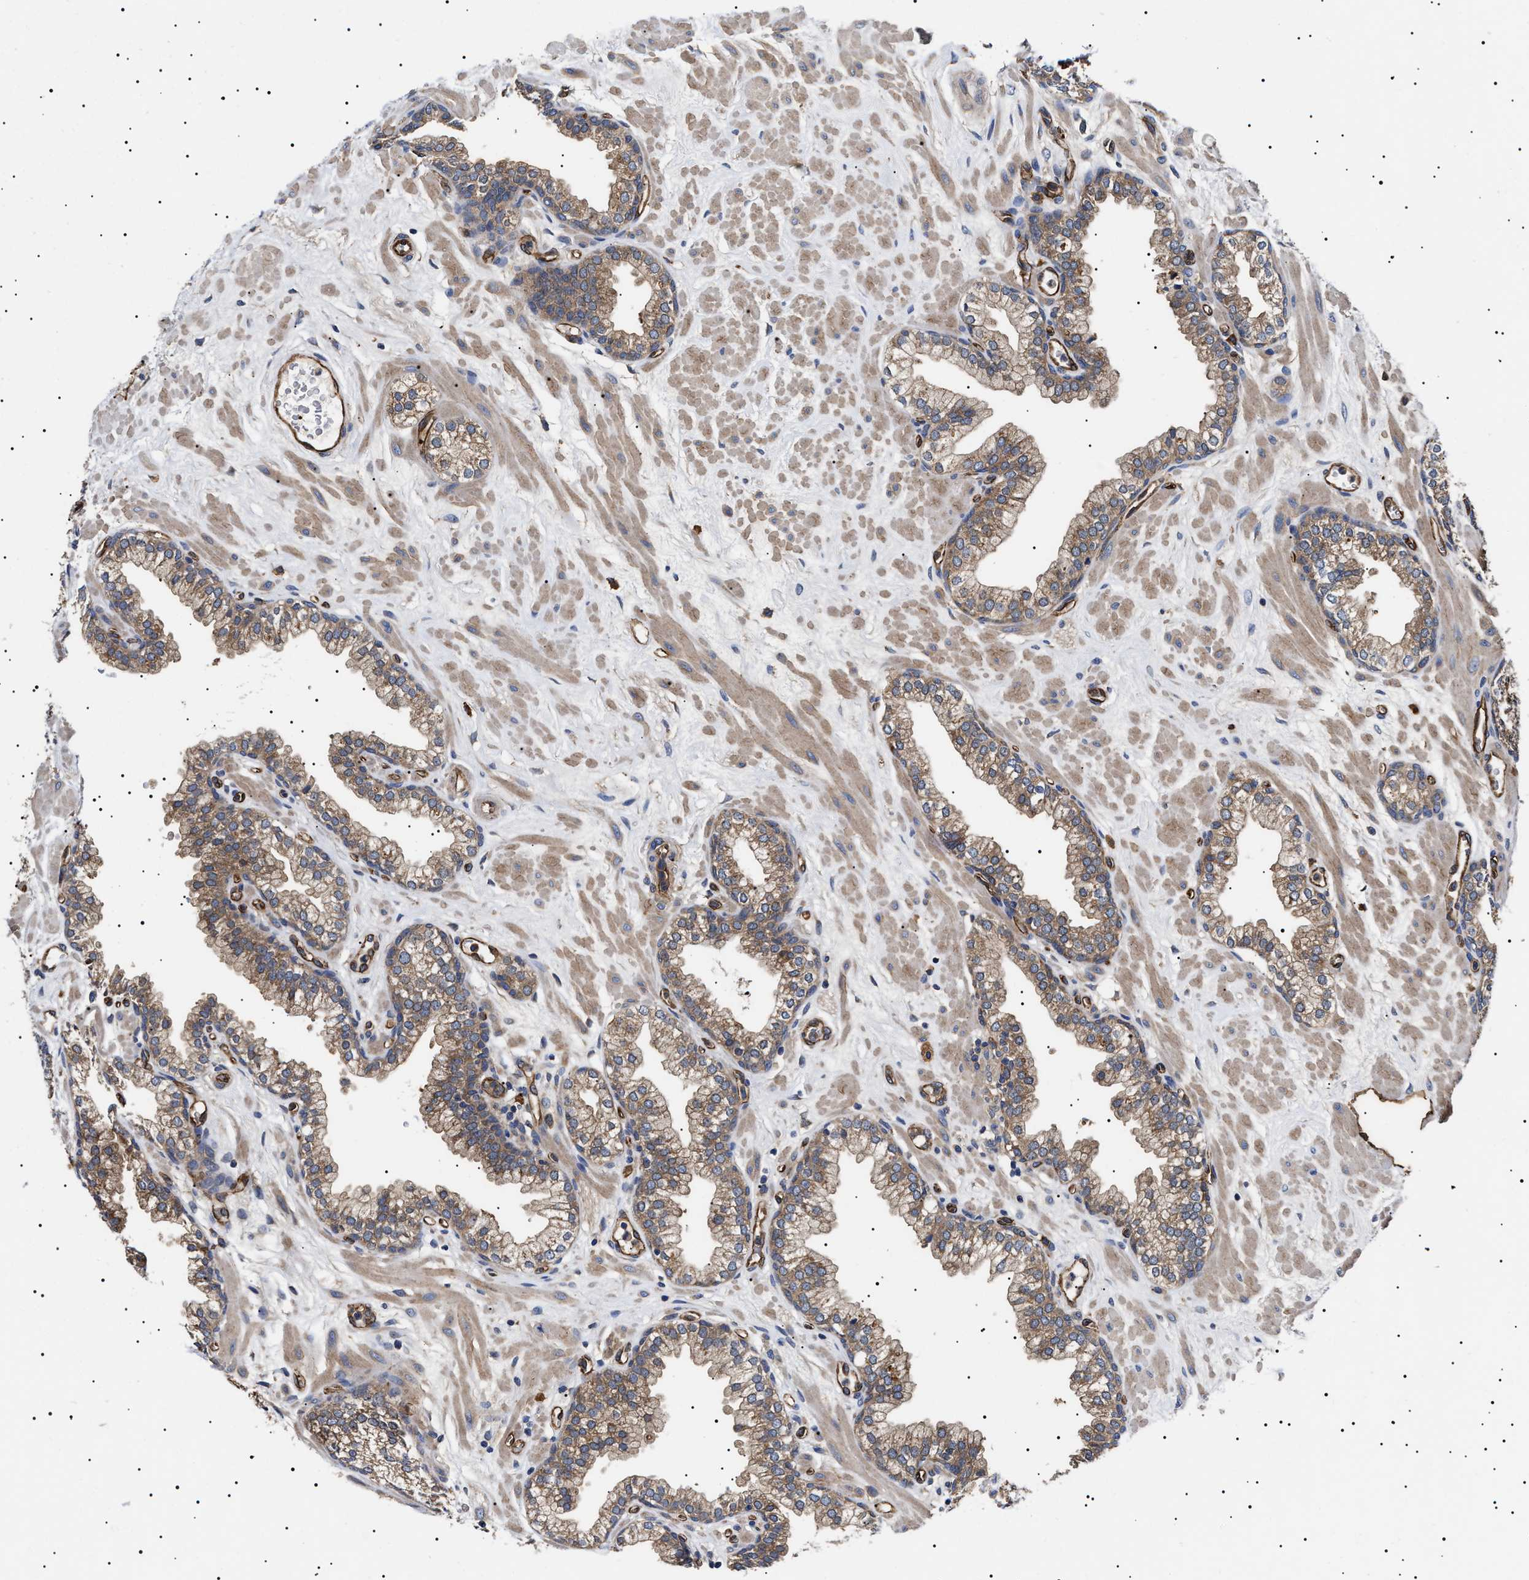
{"staining": {"intensity": "moderate", "quantity": ">75%", "location": "cytoplasmic/membranous"}, "tissue": "prostate", "cell_type": "Glandular cells", "image_type": "normal", "snomed": [{"axis": "morphology", "description": "Normal tissue, NOS"}, {"axis": "morphology", "description": "Urothelial carcinoma, Low grade"}, {"axis": "topography", "description": "Urinary bladder"}, {"axis": "topography", "description": "Prostate"}], "caption": "A high-resolution photomicrograph shows immunohistochemistry (IHC) staining of benign prostate, which exhibits moderate cytoplasmic/membranous expression in about >75% of glandular cells. (DAB (3,3'-diaminobenzidine) IHC, brown staining for protein, blue staining for nuclei).", "gene": "TPP2", "patient": {"sex": "male", "age": 60}}